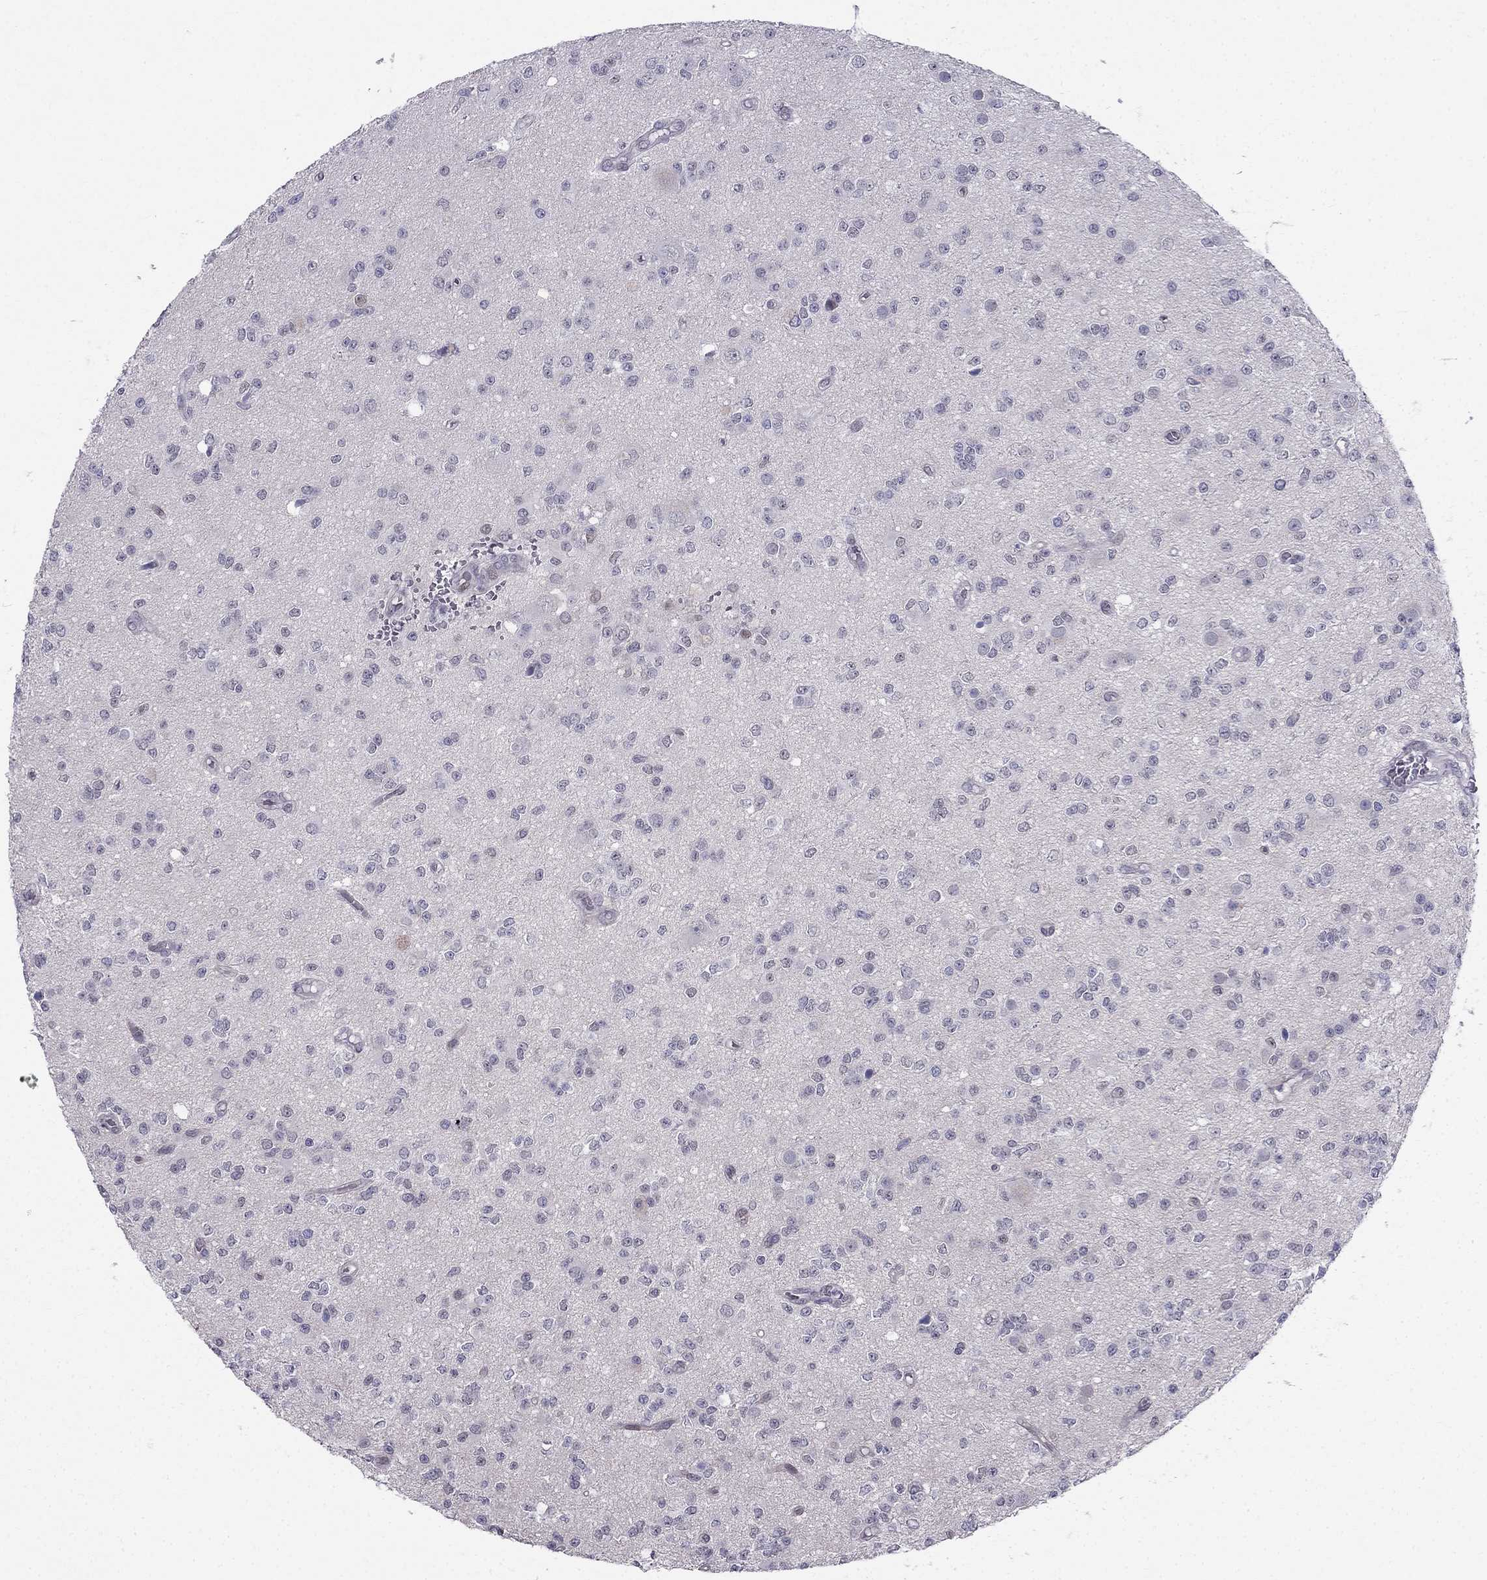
{"staining": {"intensity": "negative", "quantity": "none", "location": "none"}, "tissue": "glioma", "cell_type": "Tumor cells", "image_type": "cancer", "snomed": [{"axis": "morphology", "description": "Glioma, malignant, Low grade"}, {"axis": "topography", "description": "Brain"}], "caption": "High power microscopy image of an immunohistochemistry (IHC) micrograph of malignant glioma (low-grade), revealing no significant positivity in tumor cells. Brightfield microscopy of IHC stained with DAB (brown) and hematoxylin (blue), captured at high magnification.", "gene": "BAG5", "patient": {"sex": "female", "age": 45}}